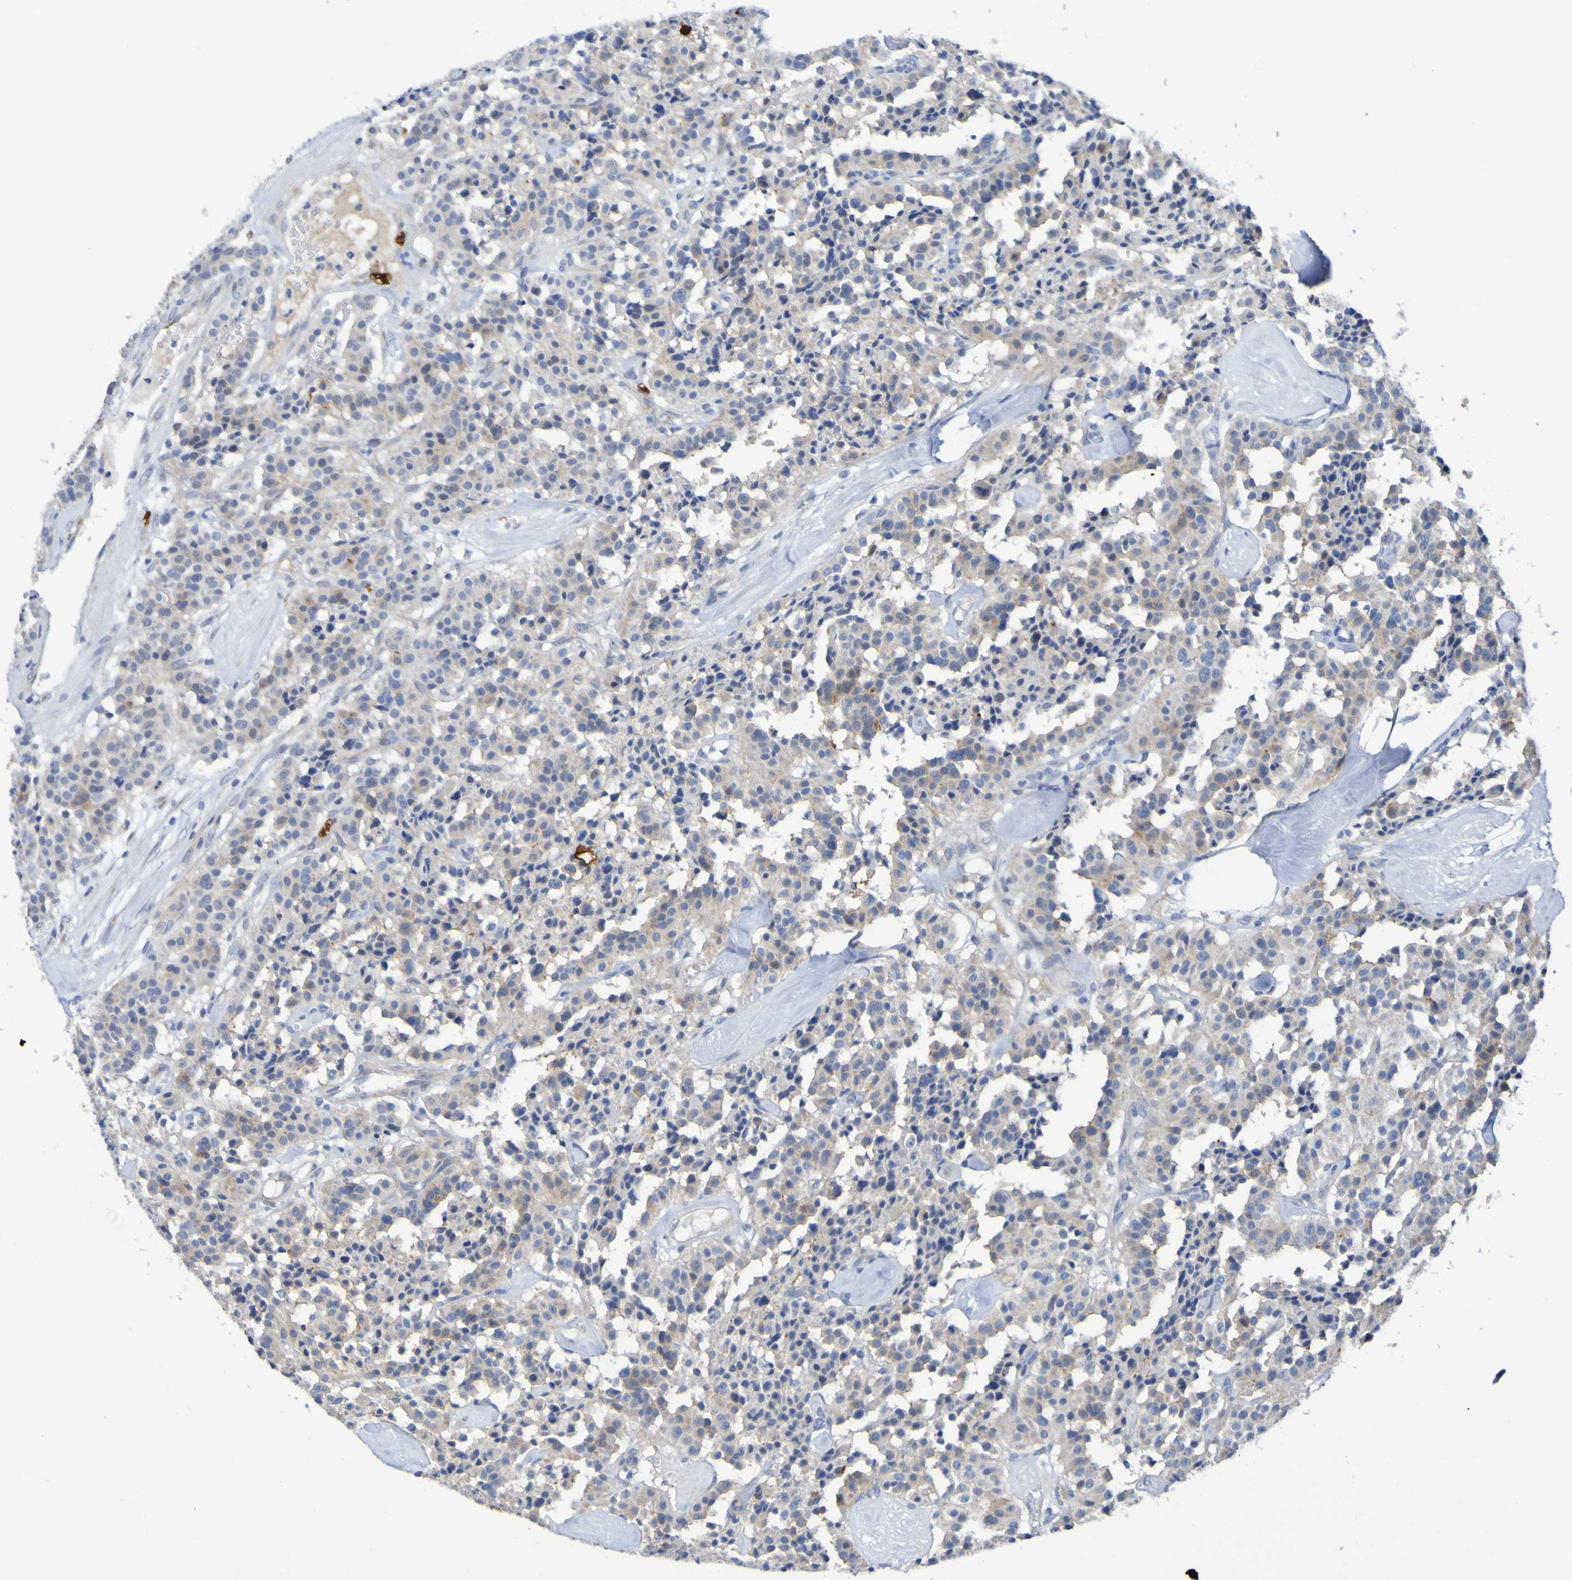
{"staining": {"intensity": "weak", "quantity": "25%-75%", "location": "cytoplasmic/membranous"}, "tissue": "carcinoid", "cell_type": "Tumor cells", "image_type": "cancer", "snomed": [{"axis": "morphology", "description": "Carcinoid, malignant, NOS"}, {"axis": "topography", "description": "Lung"}], "caption": "Immunohistochemistry (IHC) staining of carcinoid, which displays low levels of weak cytoplasmic/membranous expression in approximately 25%-75% of tumor cells indicating weak cytoplasmic/membranous protein expression. The staining was performed using DAB (3,3'-diaminobenzidine) (brown) for protein detection and nuclei were counterstained in hematoxylin (blue).", "gene": "C11orf24", "patient": {"sex": "male", "age": 30}}